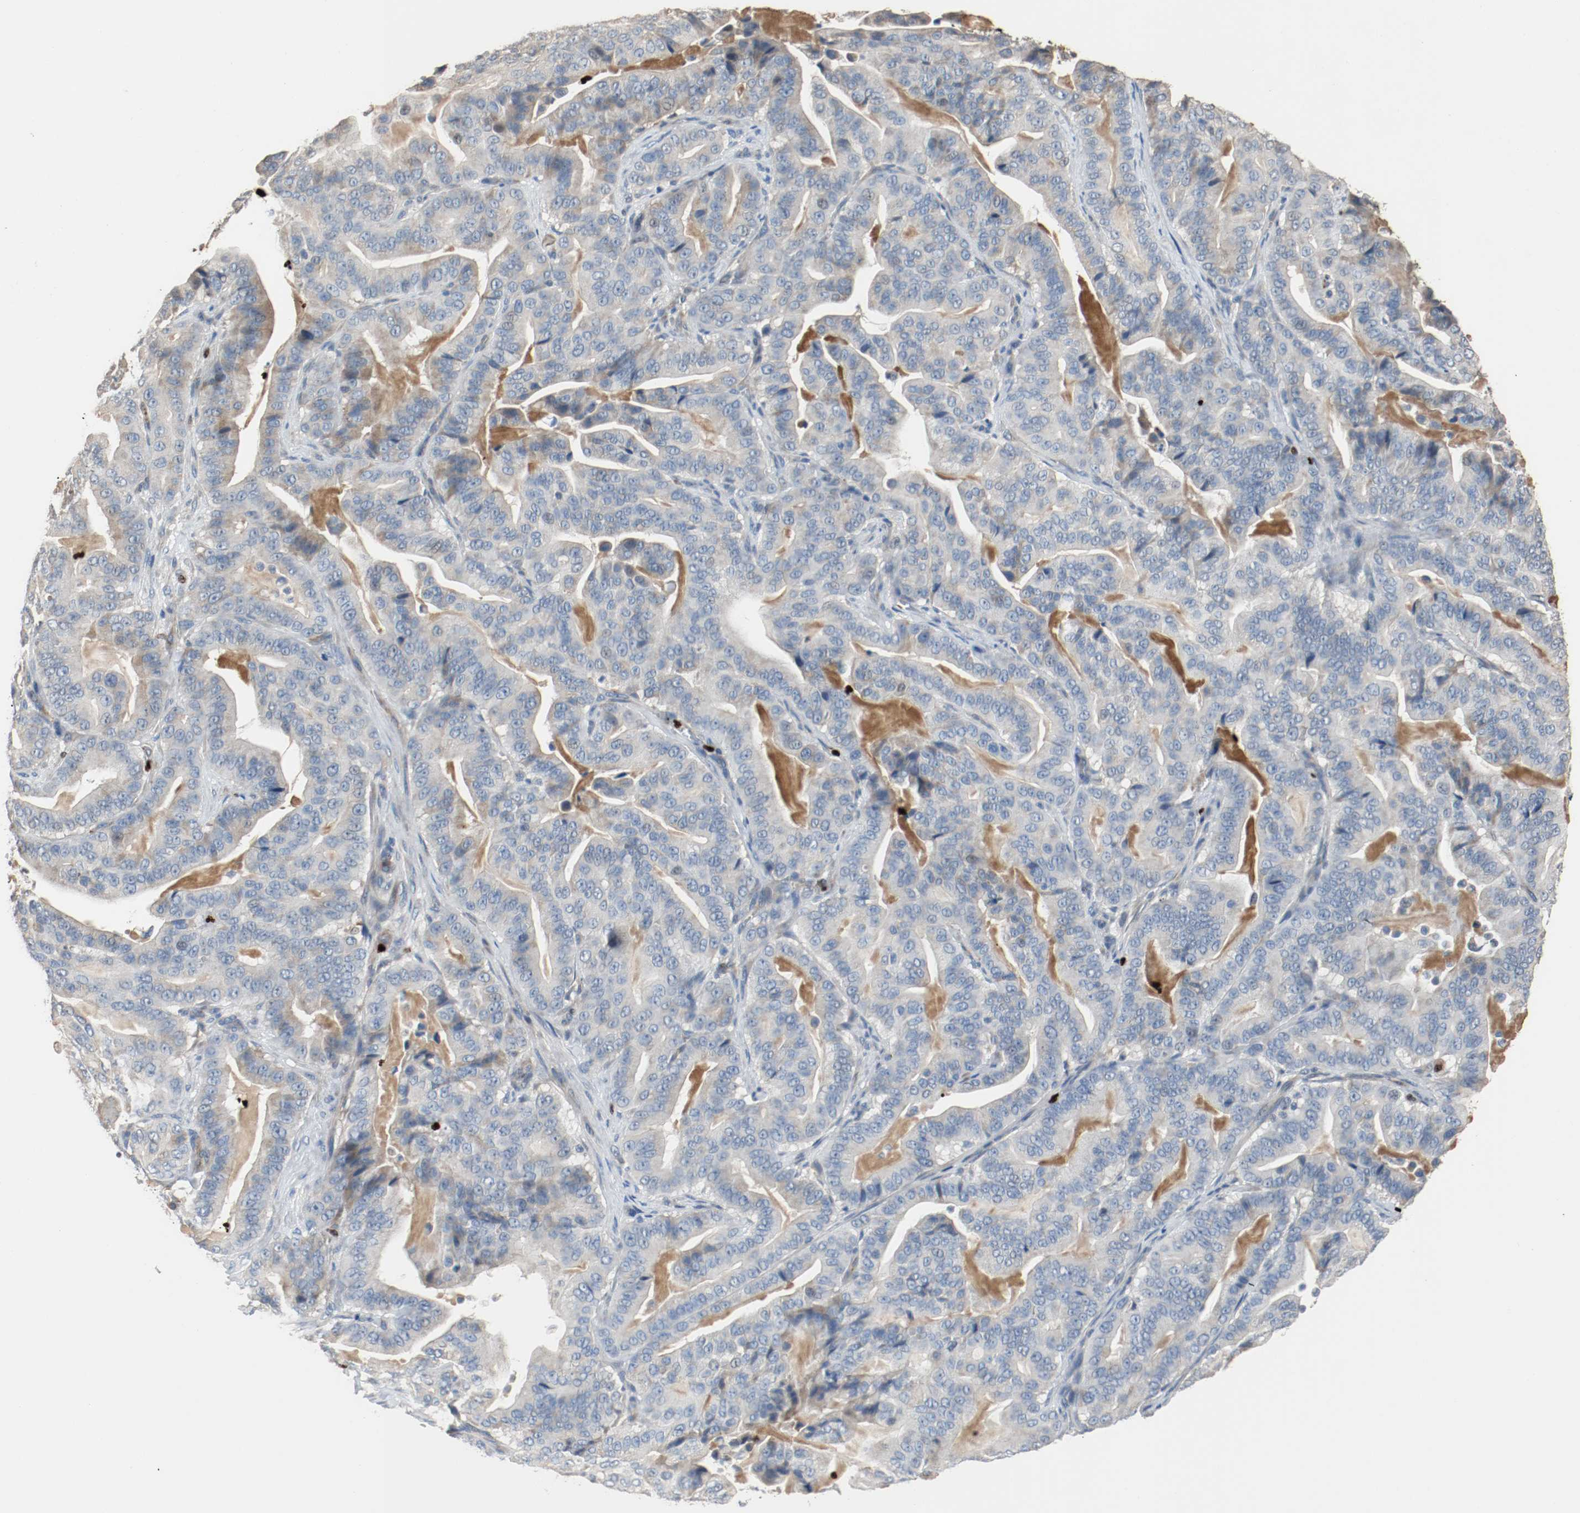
{"staining": {"intensity": "negative", "quantity": "none", "location": "none"}, "tissue": "pancreatic cancer", "cell_type": "Tumor cells", "image_type": "cancer", "snomed": [{"axis": "morphology", "description": "Adenocarcinoma, NOS"}, {"axis": "topography", "description": "Pancreas"}], "caption": "Pancreatic cancer (adenocarcinoma) stained for a protein using immunohistochemistry demonstrates no staining tumor cells.", "gene": "BLK", "patient": {"sex": "male", "age": 63}}